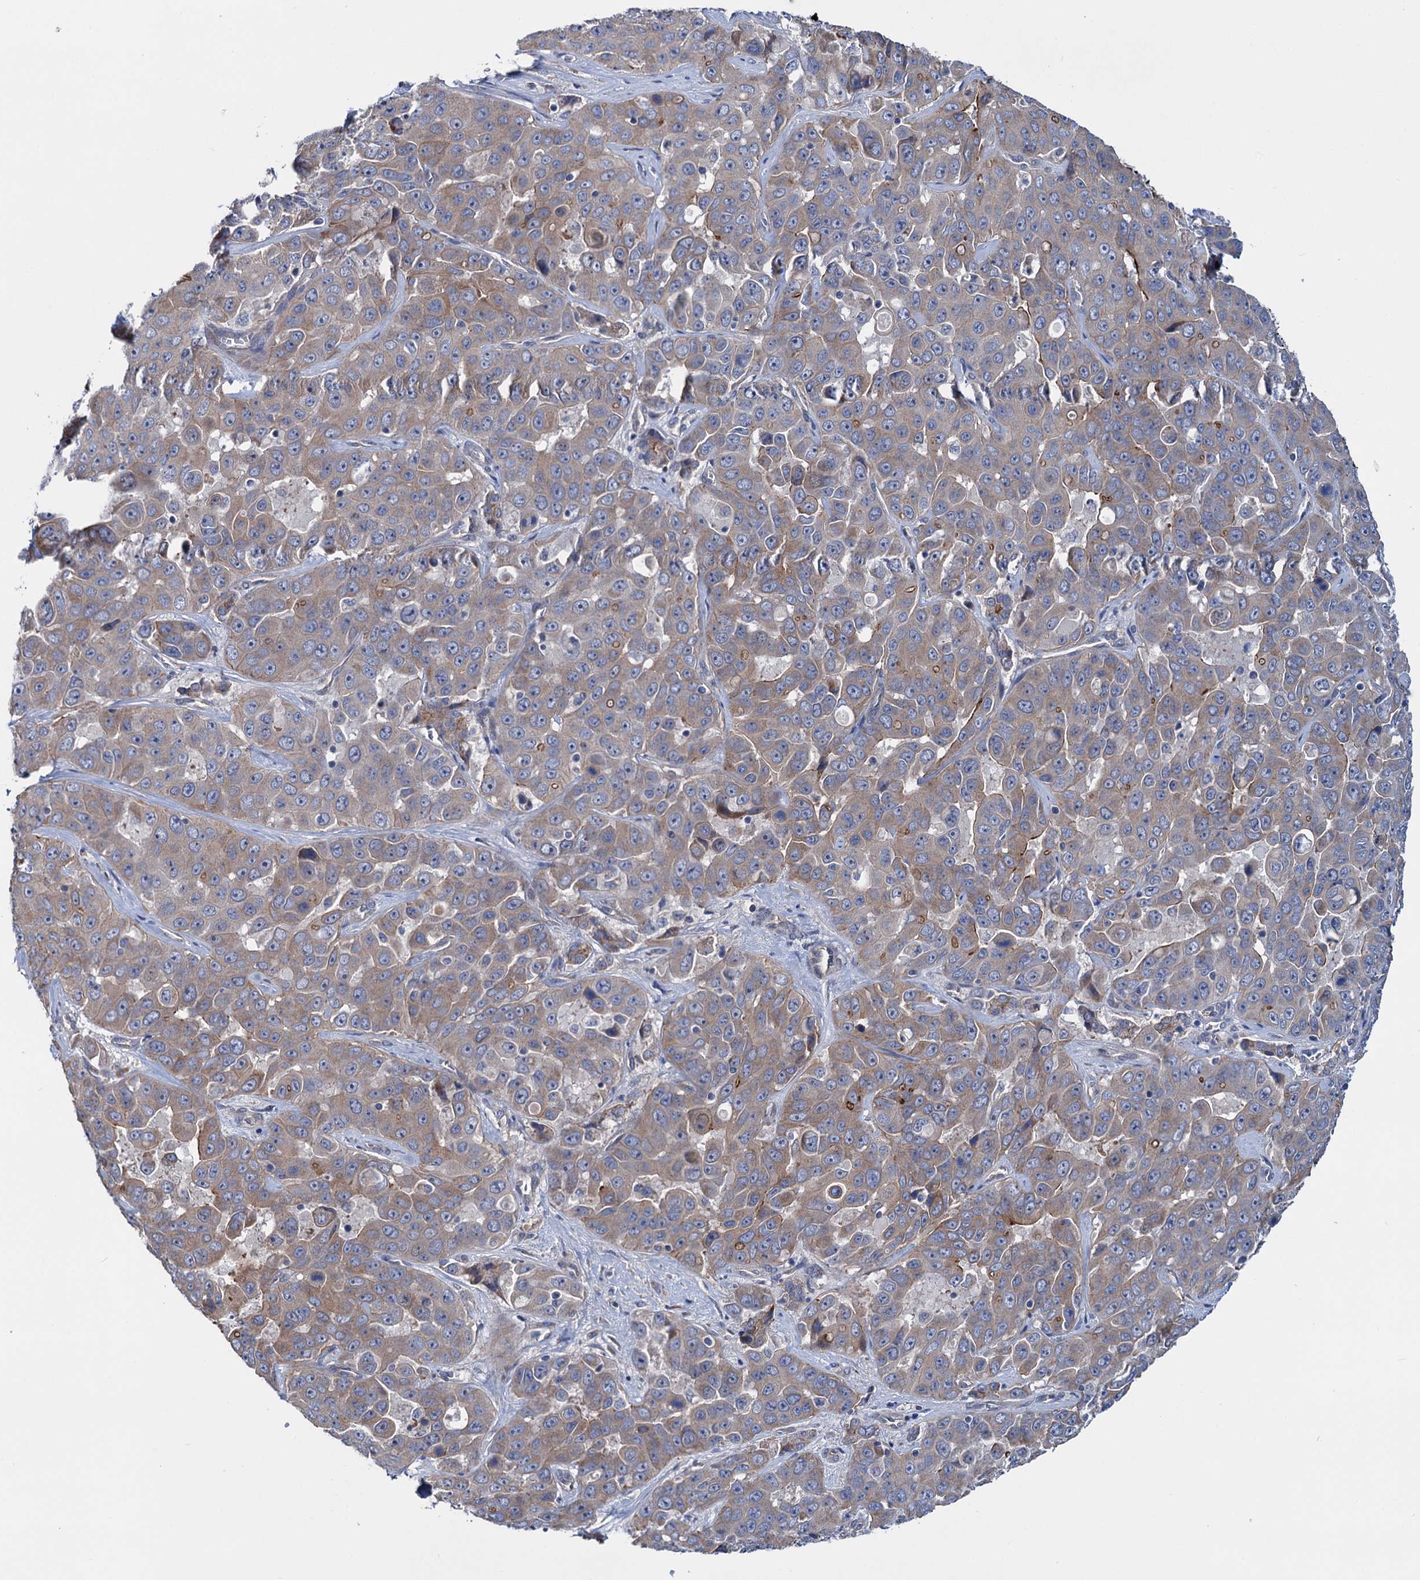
{"staining": {"intensity": "weak", "quantity": ">75%", "location": "cytoplasmic/membranous"}, "tissue": "liver cancer", "cell_type": "Tumor cells", "image_type": "cancer", "snomed": [{"axis": "morphology", "description": "Cholangiocarcinoma"}, {"axis": "topography", "description": "Liver"}], "caption": "An image of human liver cancer stained for a protein displays weak cytoplasmic/membranous brown staining in tumor cells.", "gene": "EYA4", "patient": {"sex": "female", "age": 52}}